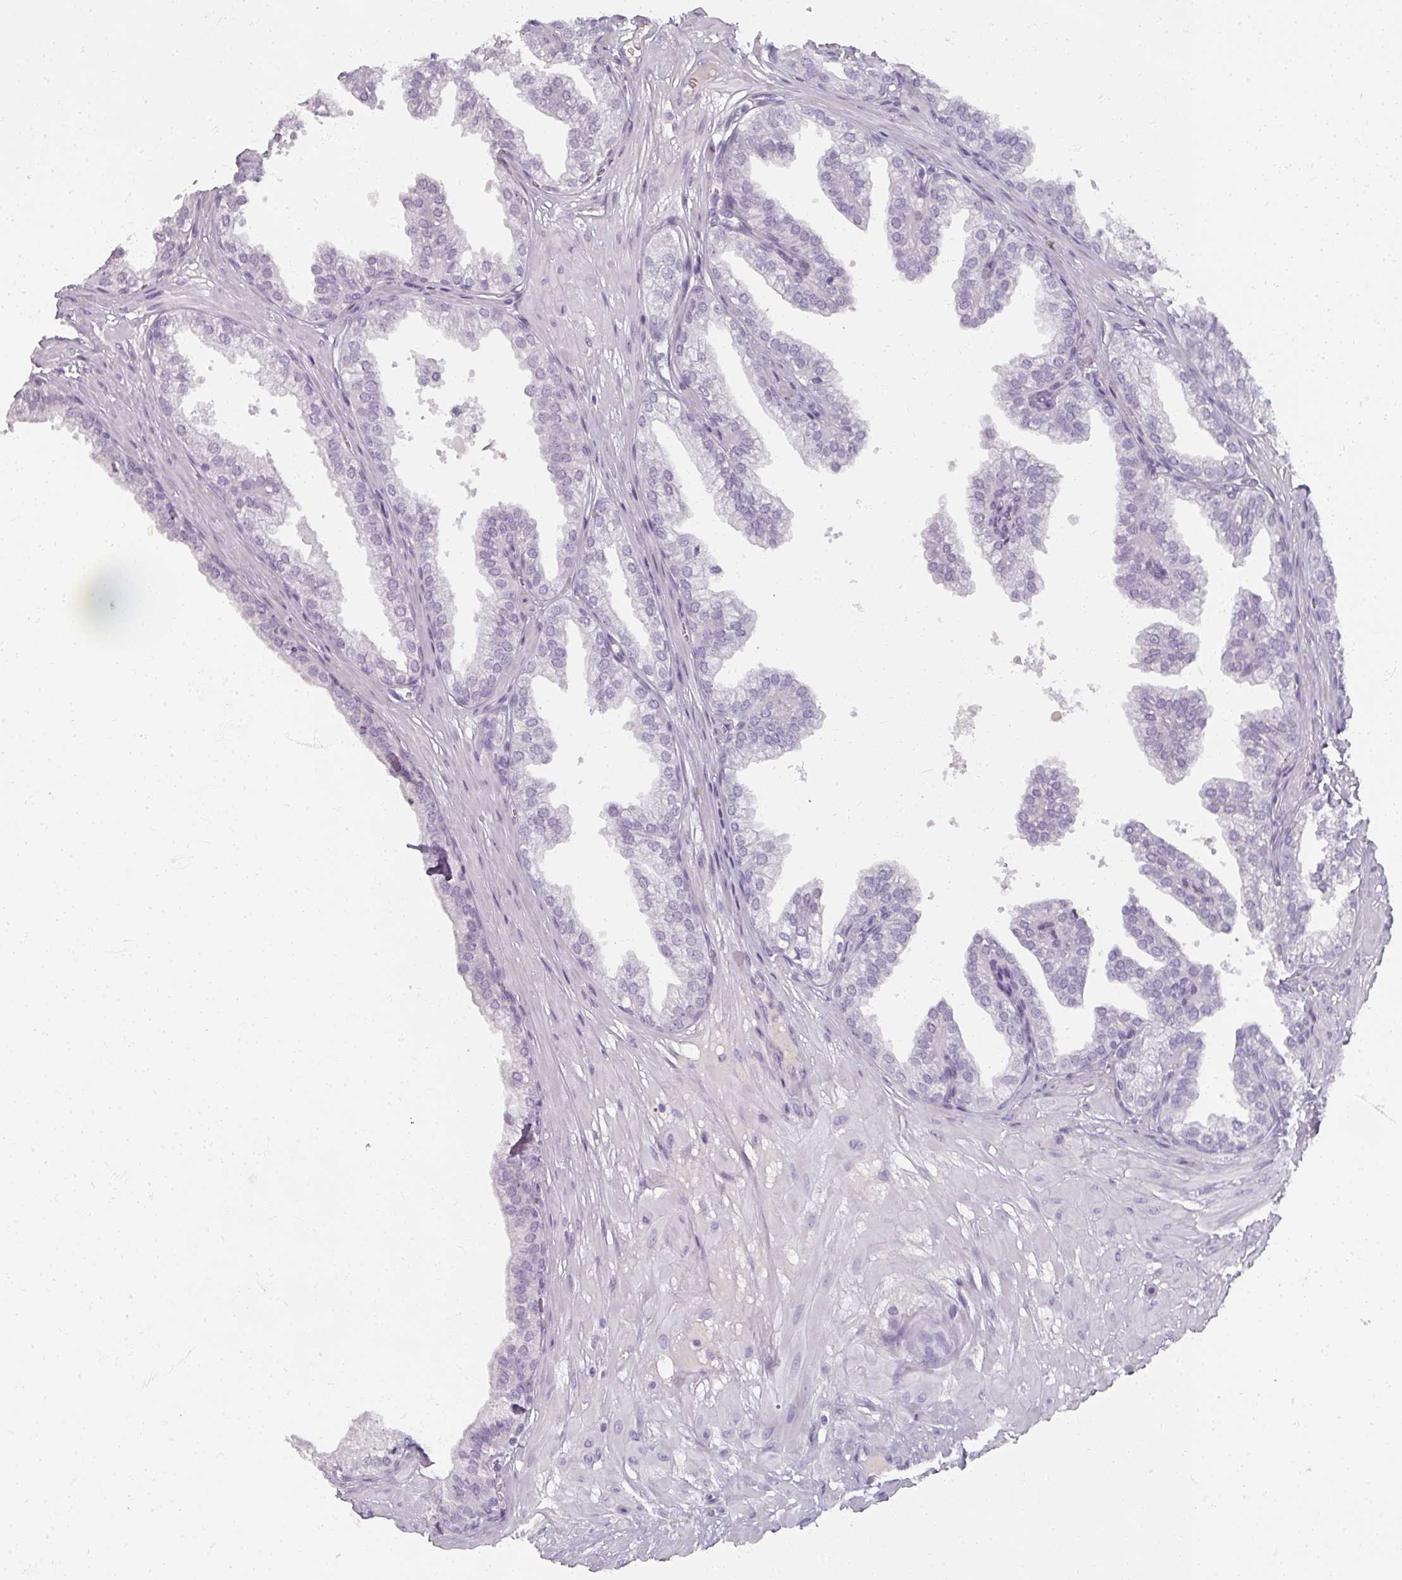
{"staining": {"intensity": "negative", "quantity": "none", "location": "none"}, "tissue": "prostate", "cell_type": "Glandular cells", "image_type": "normal", "snomed": [{"axis": "morphology", "description": "Normal tissue, NOS"}, {"axis": "topography", "description": "Prostate"}, {"axis": "topography", "description": "Peripheral nerve tissue"}], "caption": "Immunohistochemistry photomicrograph of unremarkable prostate: human prostate stained with DAB exhibits no significant protein expression in glandular cells. (DAB IHC with hematoxylin counter stain).", "gene": "REG3A", "patient": {"sex": "male", "age": 55}}